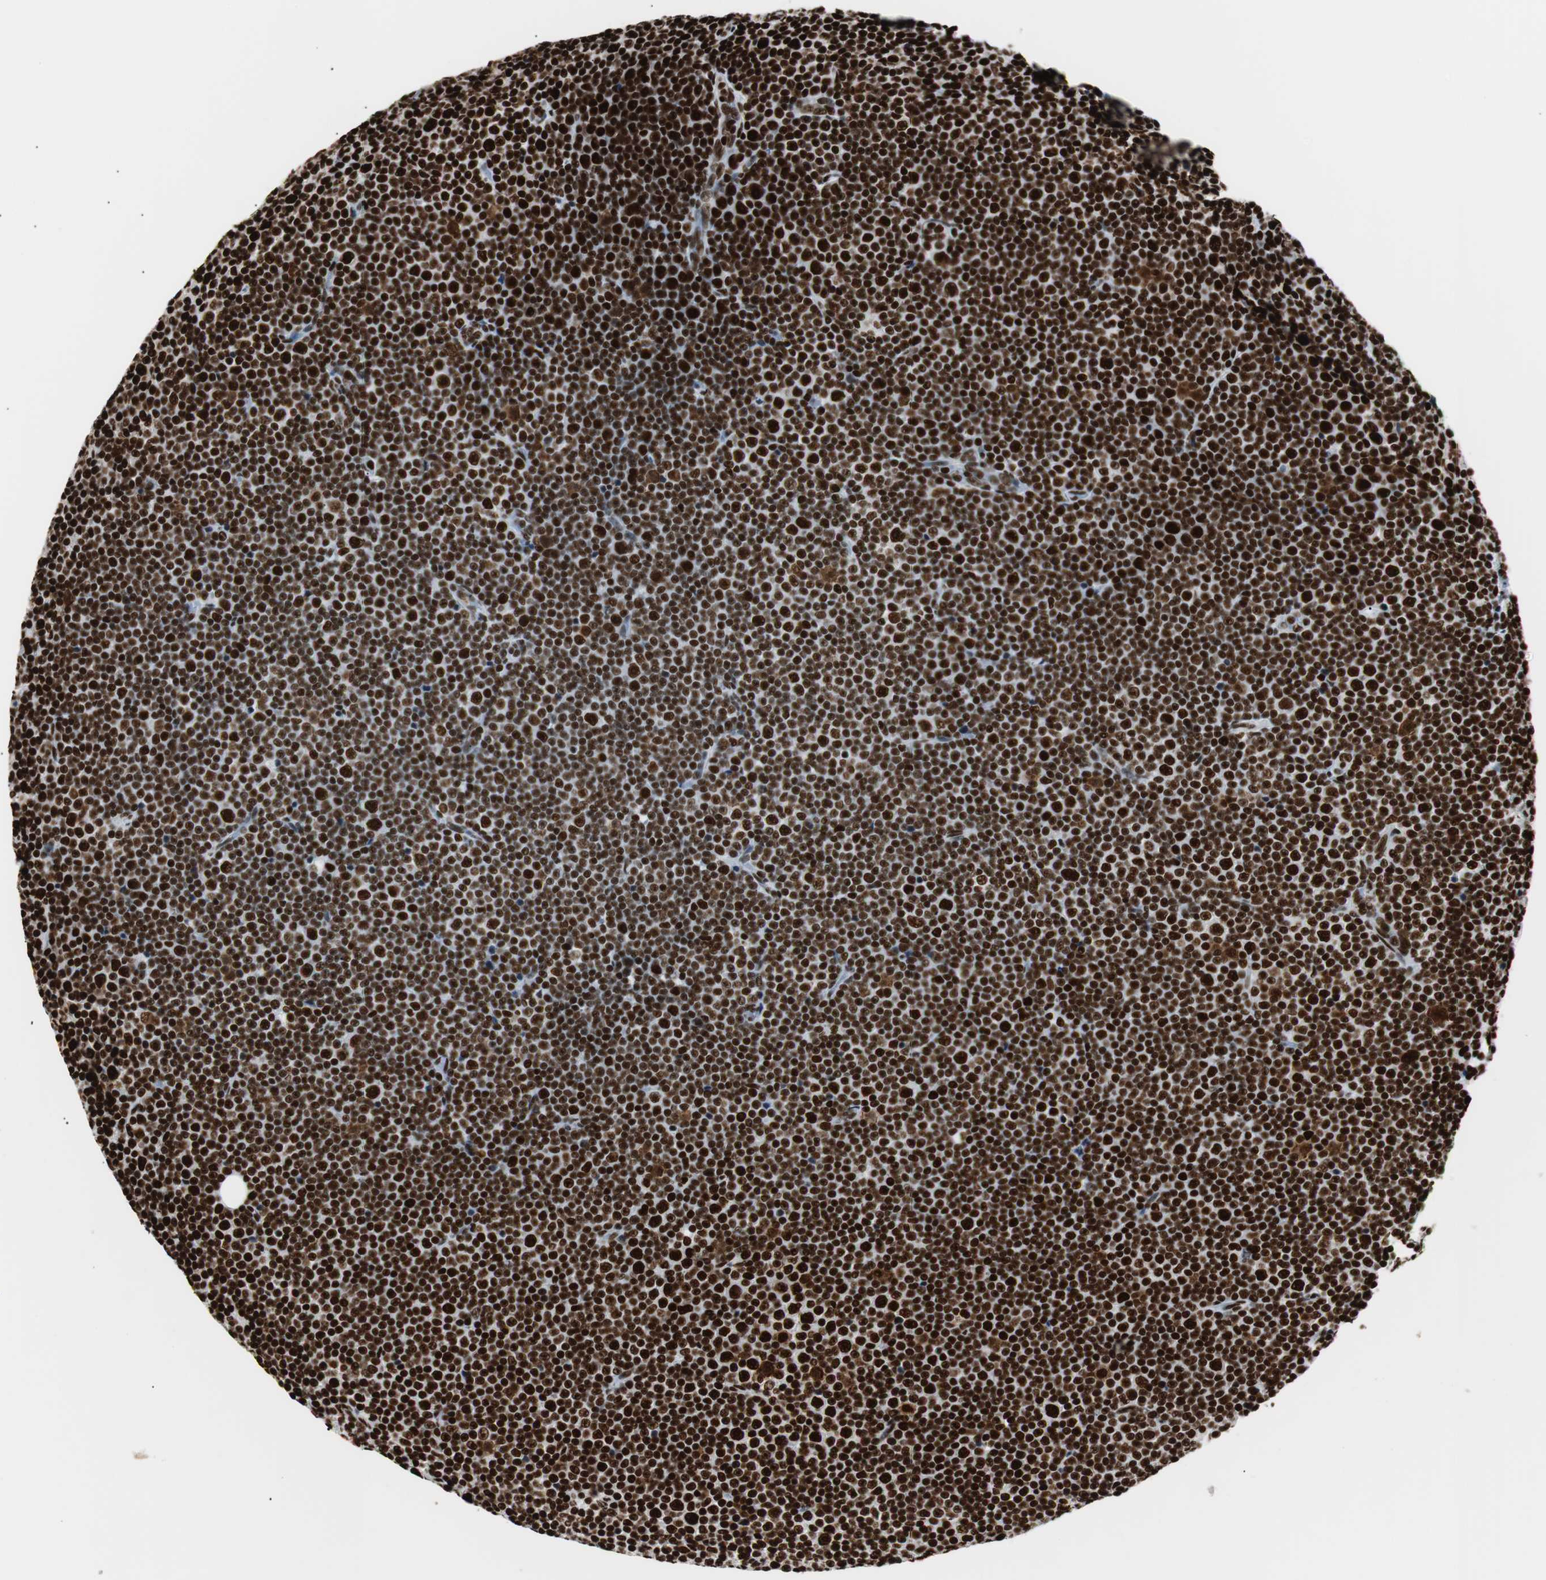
{"staining": {"intensity": "strong", "quantity": ">75%", "location": "nuclear"}, "tissue": "lymphoma", "cell_type": "Tumor cells", "image_type": "cancer", "snomed": [{"axis": "morphology", "description": "Malignant lymphoma, non-Hodgkin's type, Low grade"}, {"axis": "topography", "description": "Lymph node"}], "caption": "Human lymphoma stained with a protein marker reveals strong staining in tumor cells.", "gene": "MTA2", "patient": {"sex": "female", "age": 67}}